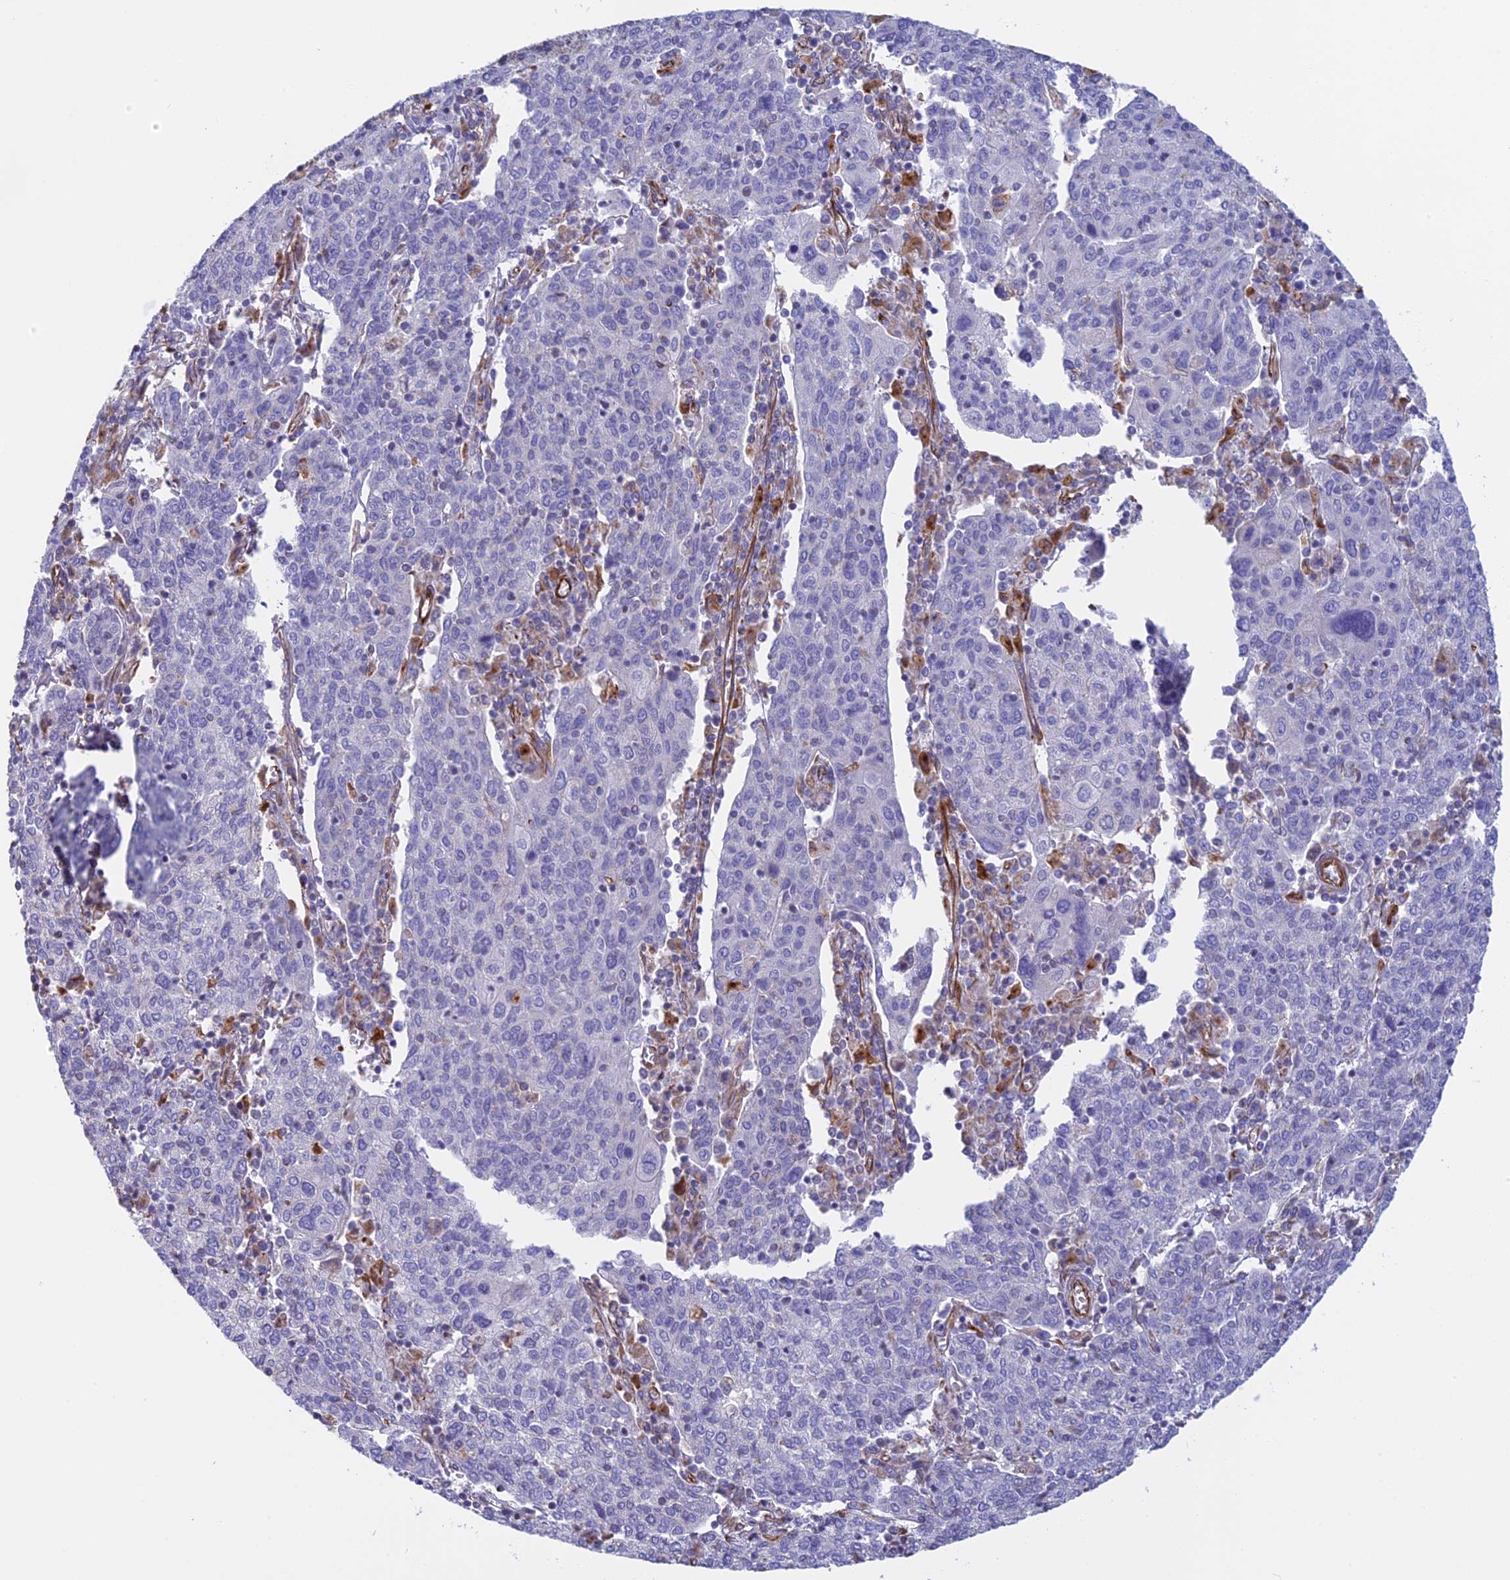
{"staining": {"intensity": "negative", "quantity": "none", "location": "none"}, "tissue": "cervical cancer", "cell_type": "Tumor cells", "image_type": "cancer", "snomed": [{"axis": "morphology", "description": "Squamous cell carcinoma, NOS"}, {"axis": "topography", "description": "Cervix"}], "caption": "Tumor cells are negative for brown protein staining in cervical squamous cell carcinoma. Brightfield microscopy of IHC stained with DAB (brown) and hematoxylin (blue), captured at high magnification.", "gene": "FBXL20", "patient": {"sex": "female", "age": 67}}